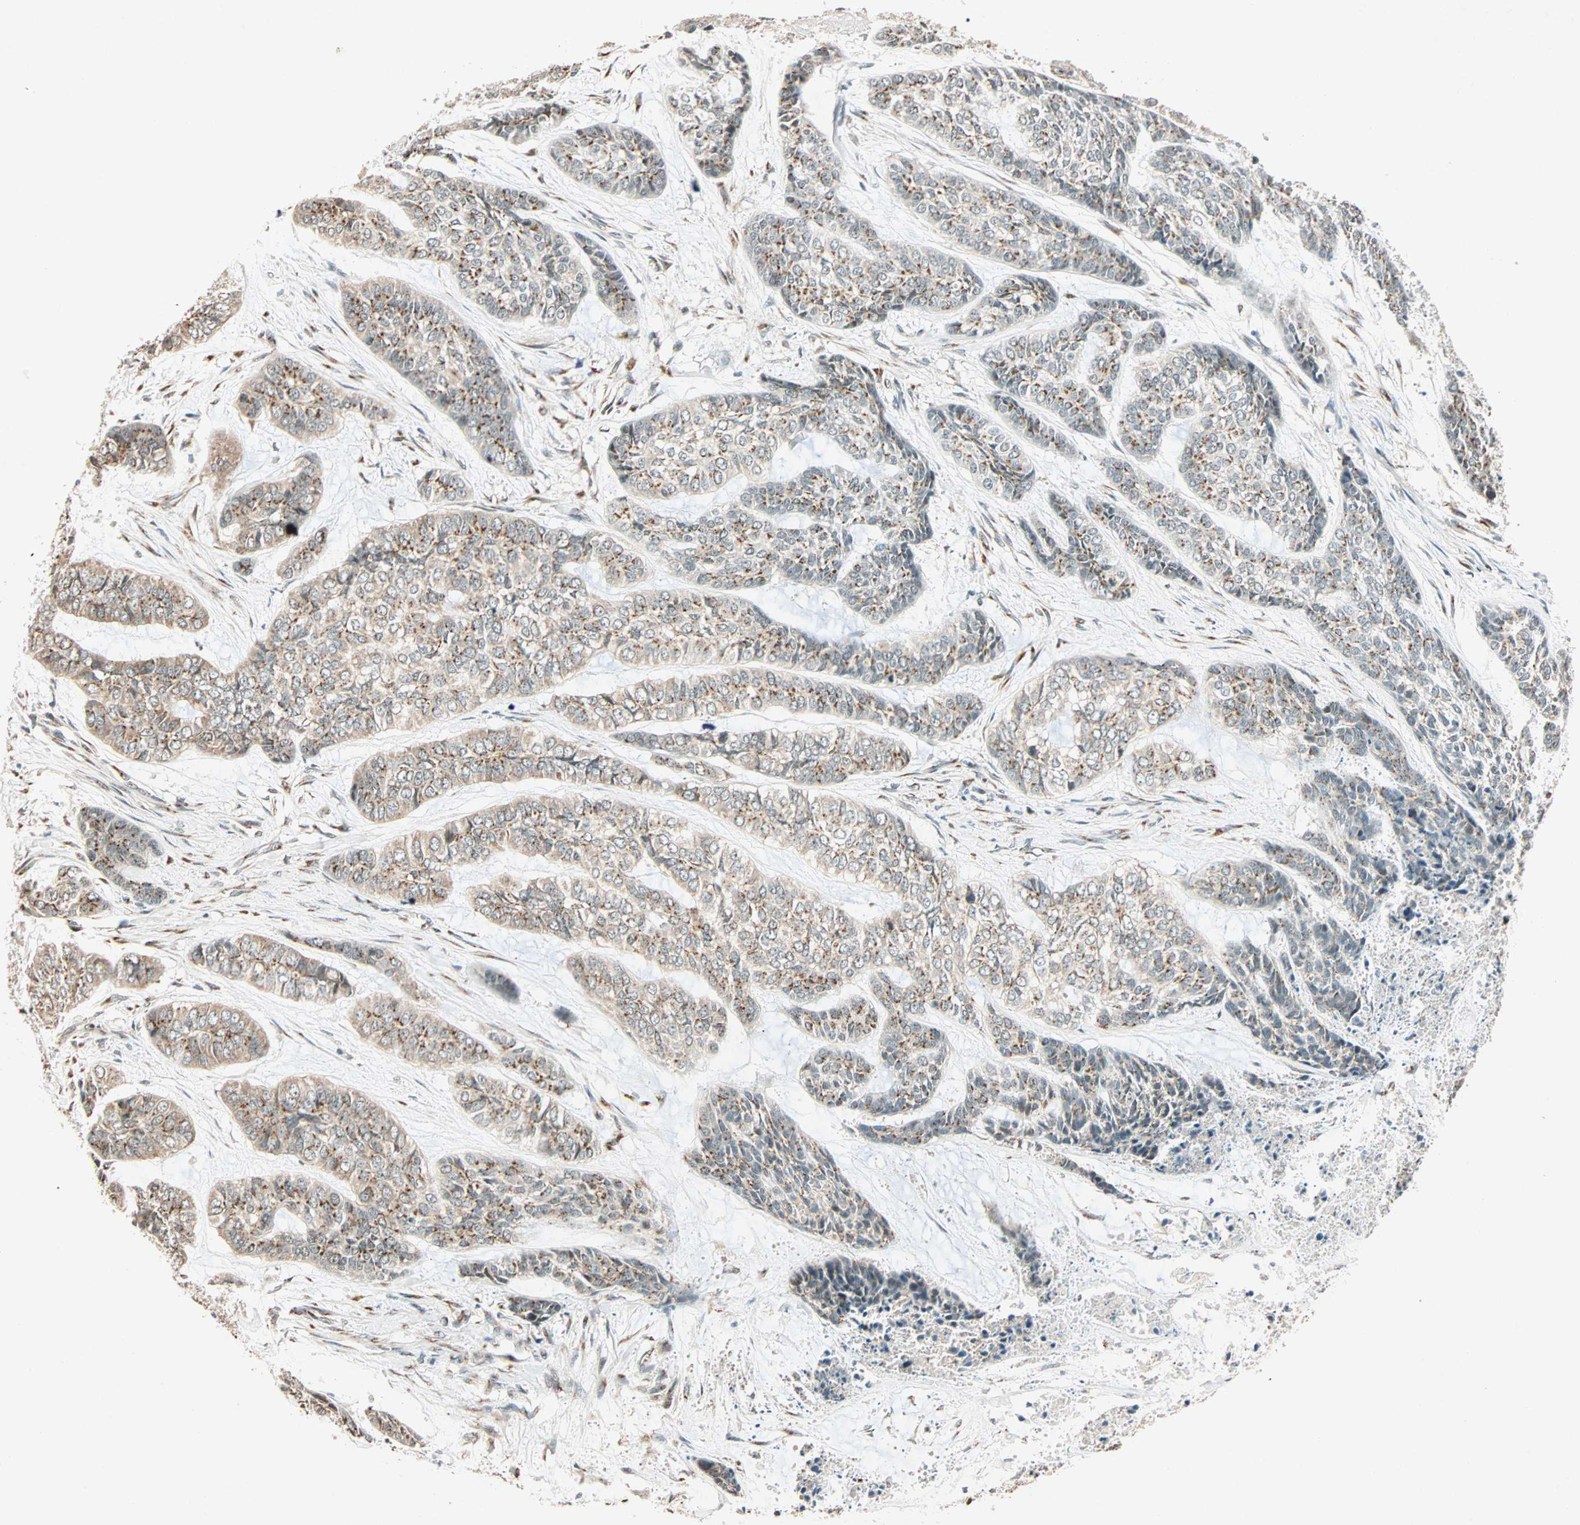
{"staining": {"intensity": "weak", "quantity": "25%-75%", "location": "cytoplasmic/membranous"}, "tissue": "skin cancer", "cell_type": "Tumor cells", "image_type": "cancer", "snomed": [{"axis": "morphology", "description": "Basal cell carcinoma"}, {"axis": "topography", "description": "Skin"}], "caption": "Immunohistochemical staining of human skin basal cell carcinoma reveals weak cytoplasmic/membranous protein staining in about 25%-75% of tumor cells. (IHC, brightfield microscopy, high magnification).", "gene": "PRDM2", "patient": {"sex": "female", "age": 64}}